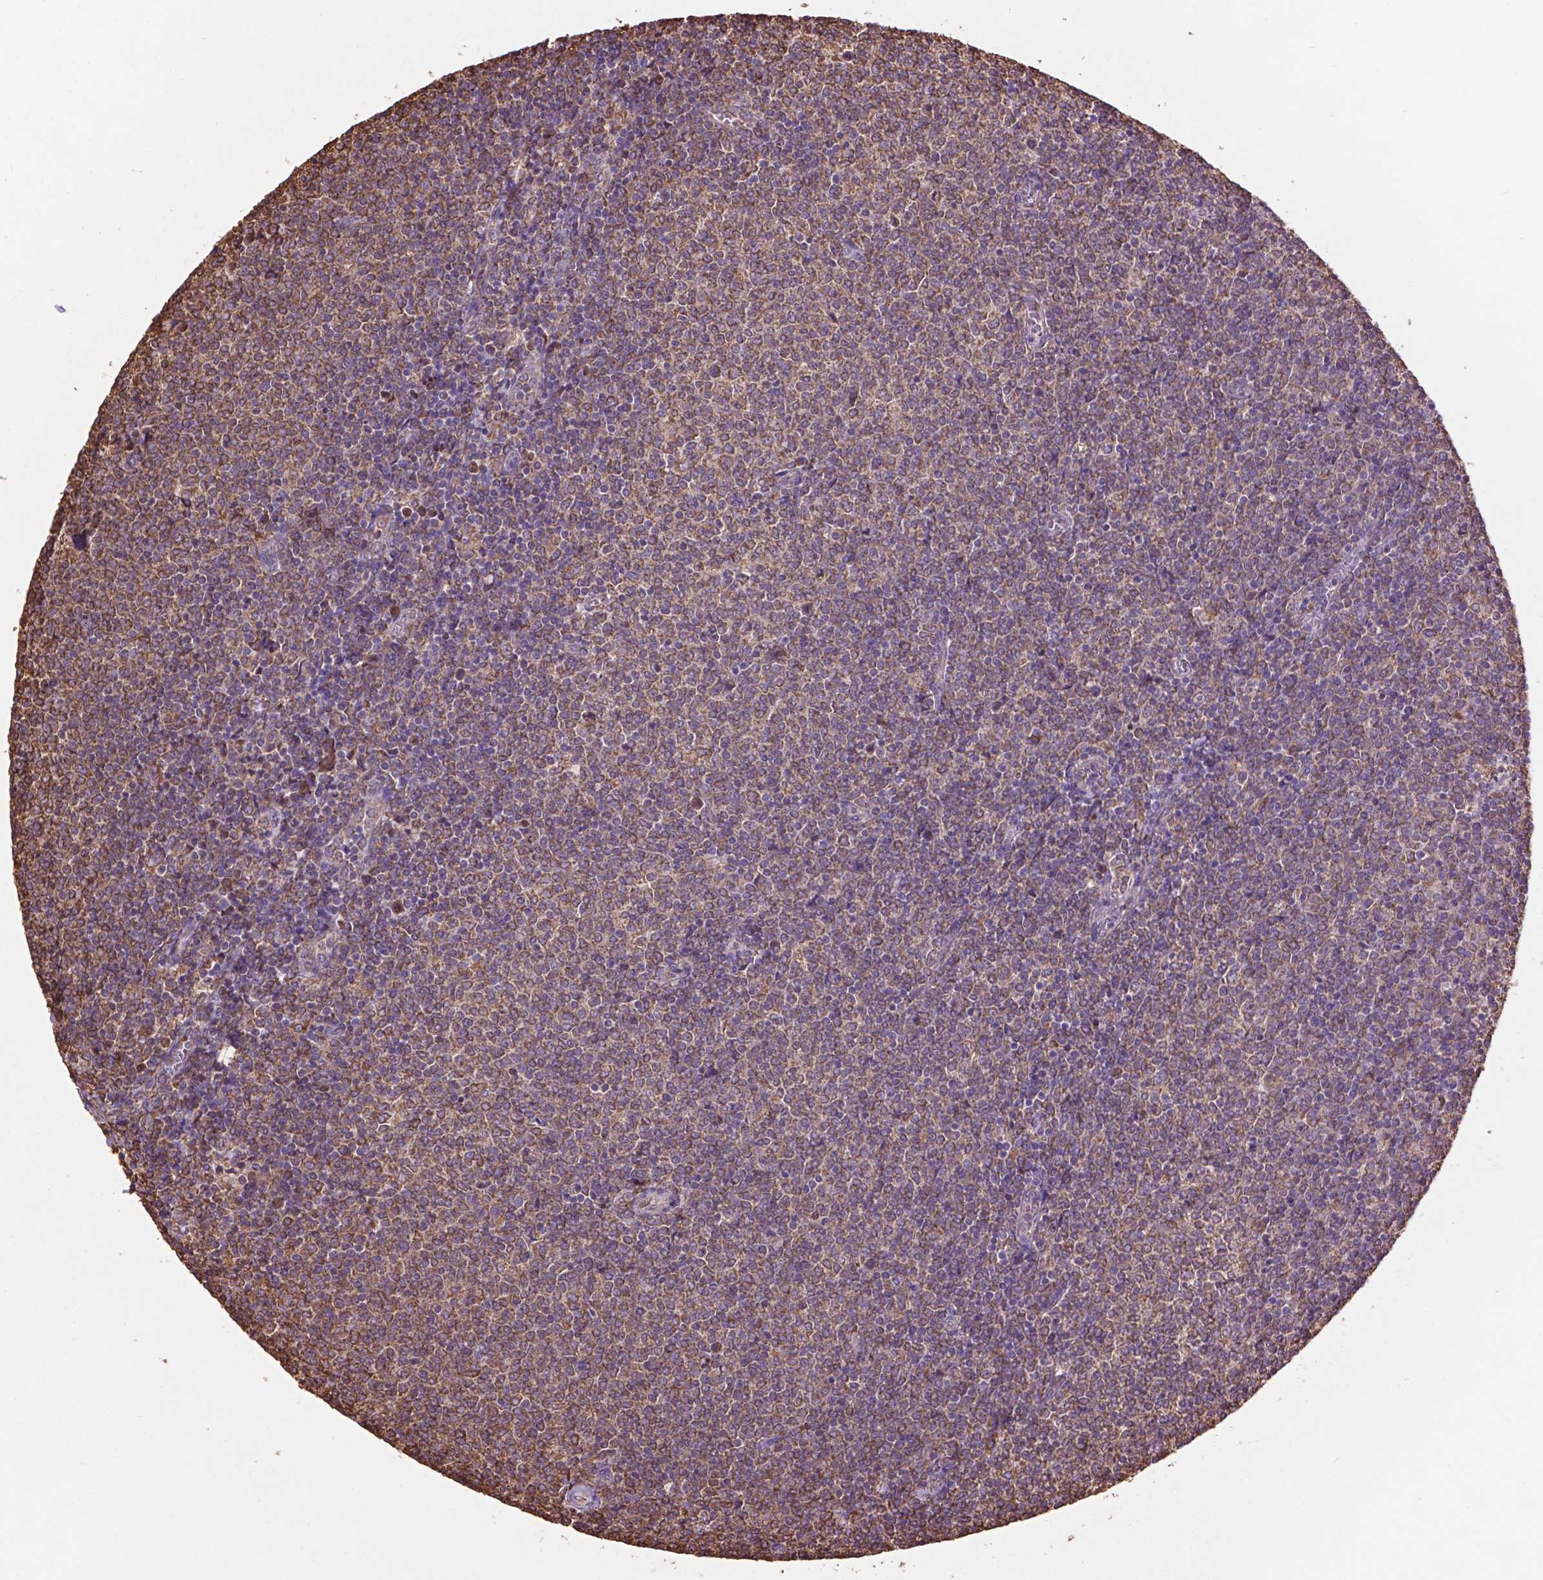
{"staining": {"intensity": "weak", "quantity": "25%-75%", "location": "cytoplasmic/membranous"}, "tissue": "lymphoma", "cell_type": "Tumor cells", "image_type": "cancer", "snomed": [{"axis": "morphology", "description": "Malignant lymphoma, non-Hodgkin's type, Low grade"}, {"axis": "topography", "description": "Lymph node"}], "caption": "Low-grade malignant lymphoma, non-Hodgkin's type tissue shows weak cytoplasmic/membranous expression in approximately 25%-75% of tumor cells", "gene": "PPP2R5E", "patient": {"sex": "male", "age": 52}}